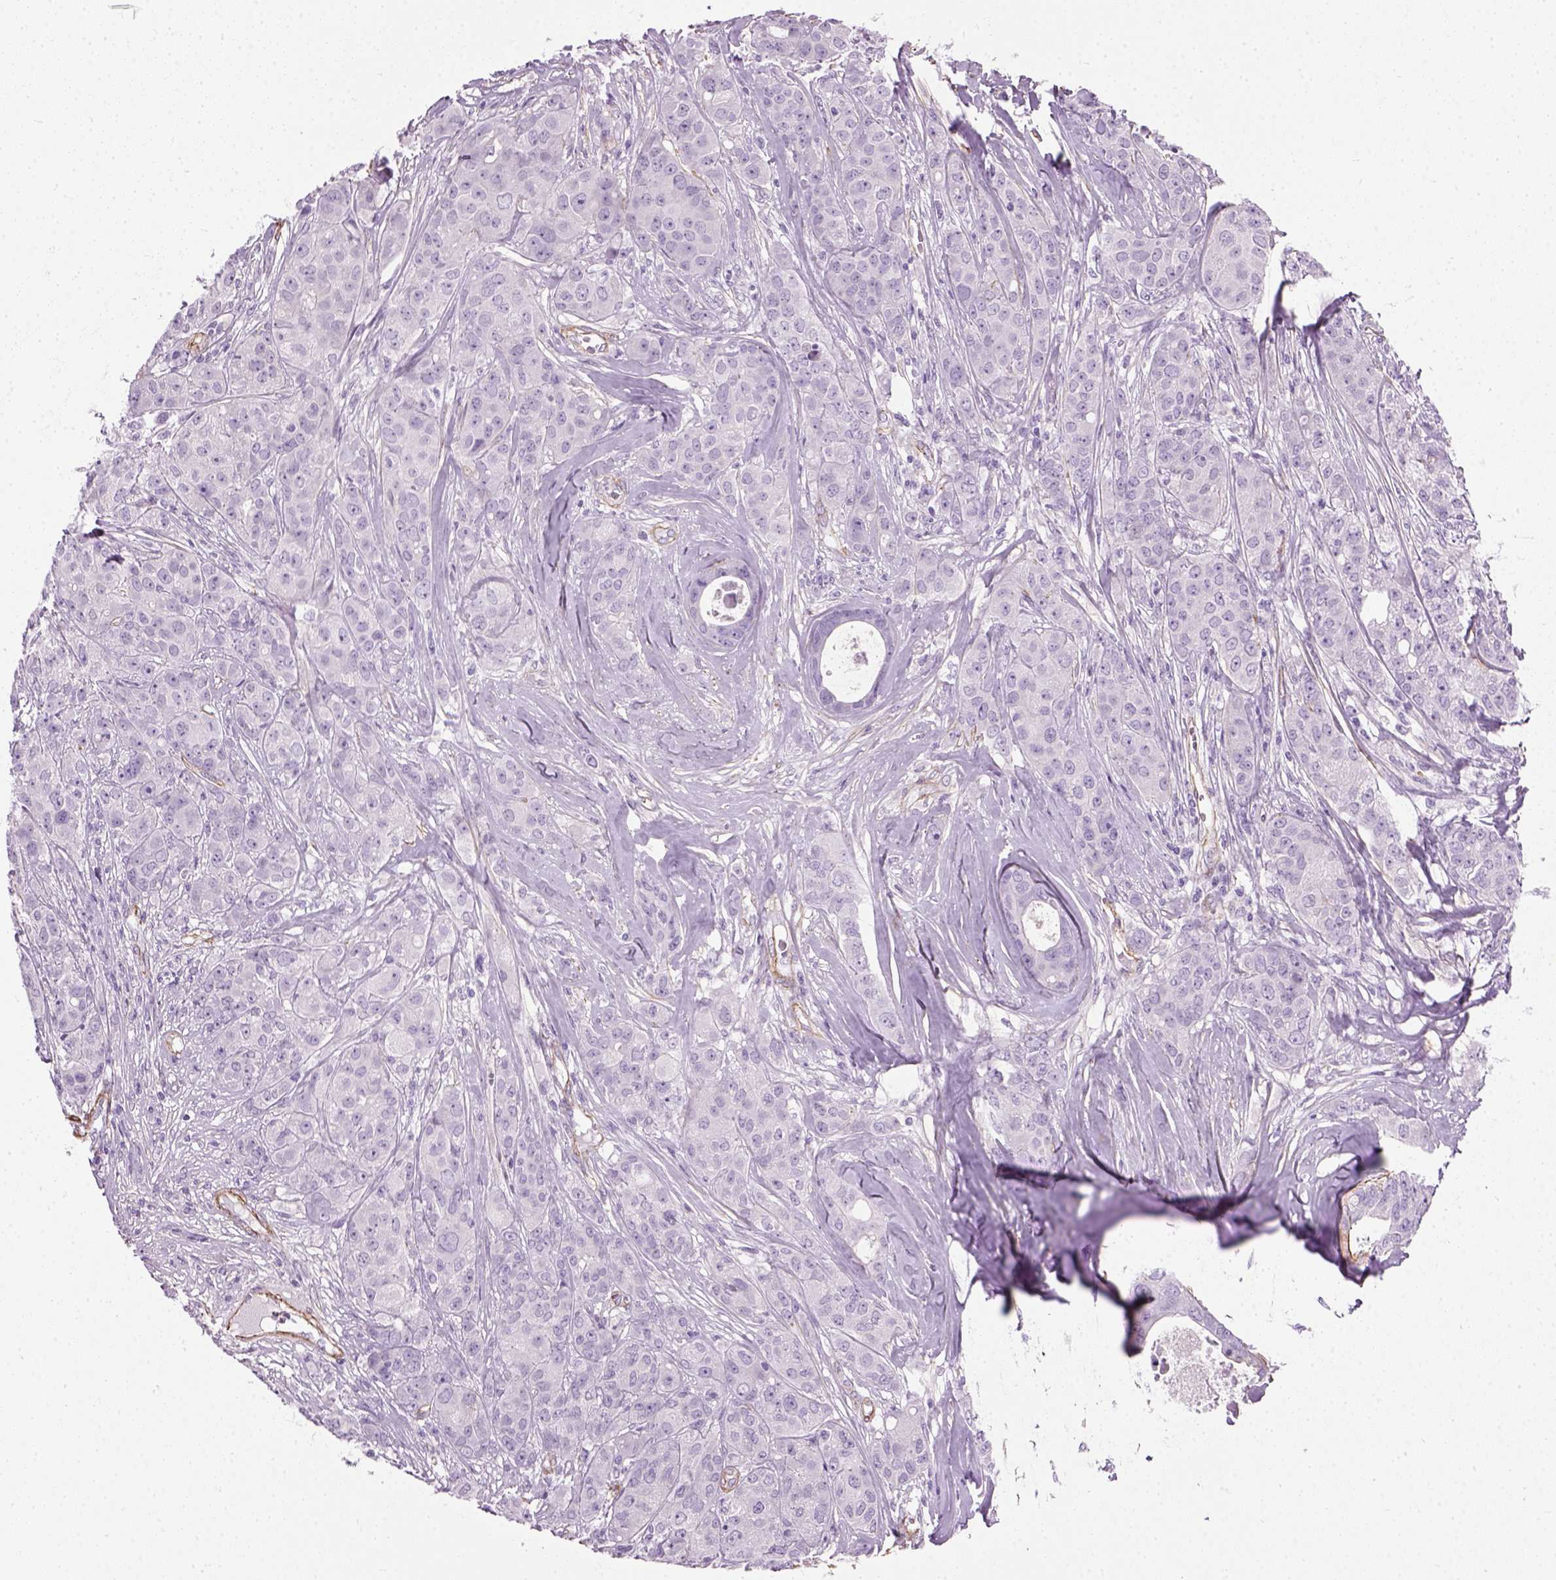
{"staining": {"intensity": "negative", "quantity": "none", "location": "none"}, "tissue": "breast cancer", "cell_type": "Tumor cells", "image_type": "cancer", "snomed": [{"axis": "morphology", "description": "Duct carcinoma"}, {"axis": "topography", "description": "Breast"}], "caption": "IHC photomicrograph of neoplastic tissue: human infiltrating ductal carcinoma (breast) stained with DAB demonstrates no significant protein positivity in tumor cells.", "gene": "FAM161A", "patient": {"sex": "female", "age": 43}}